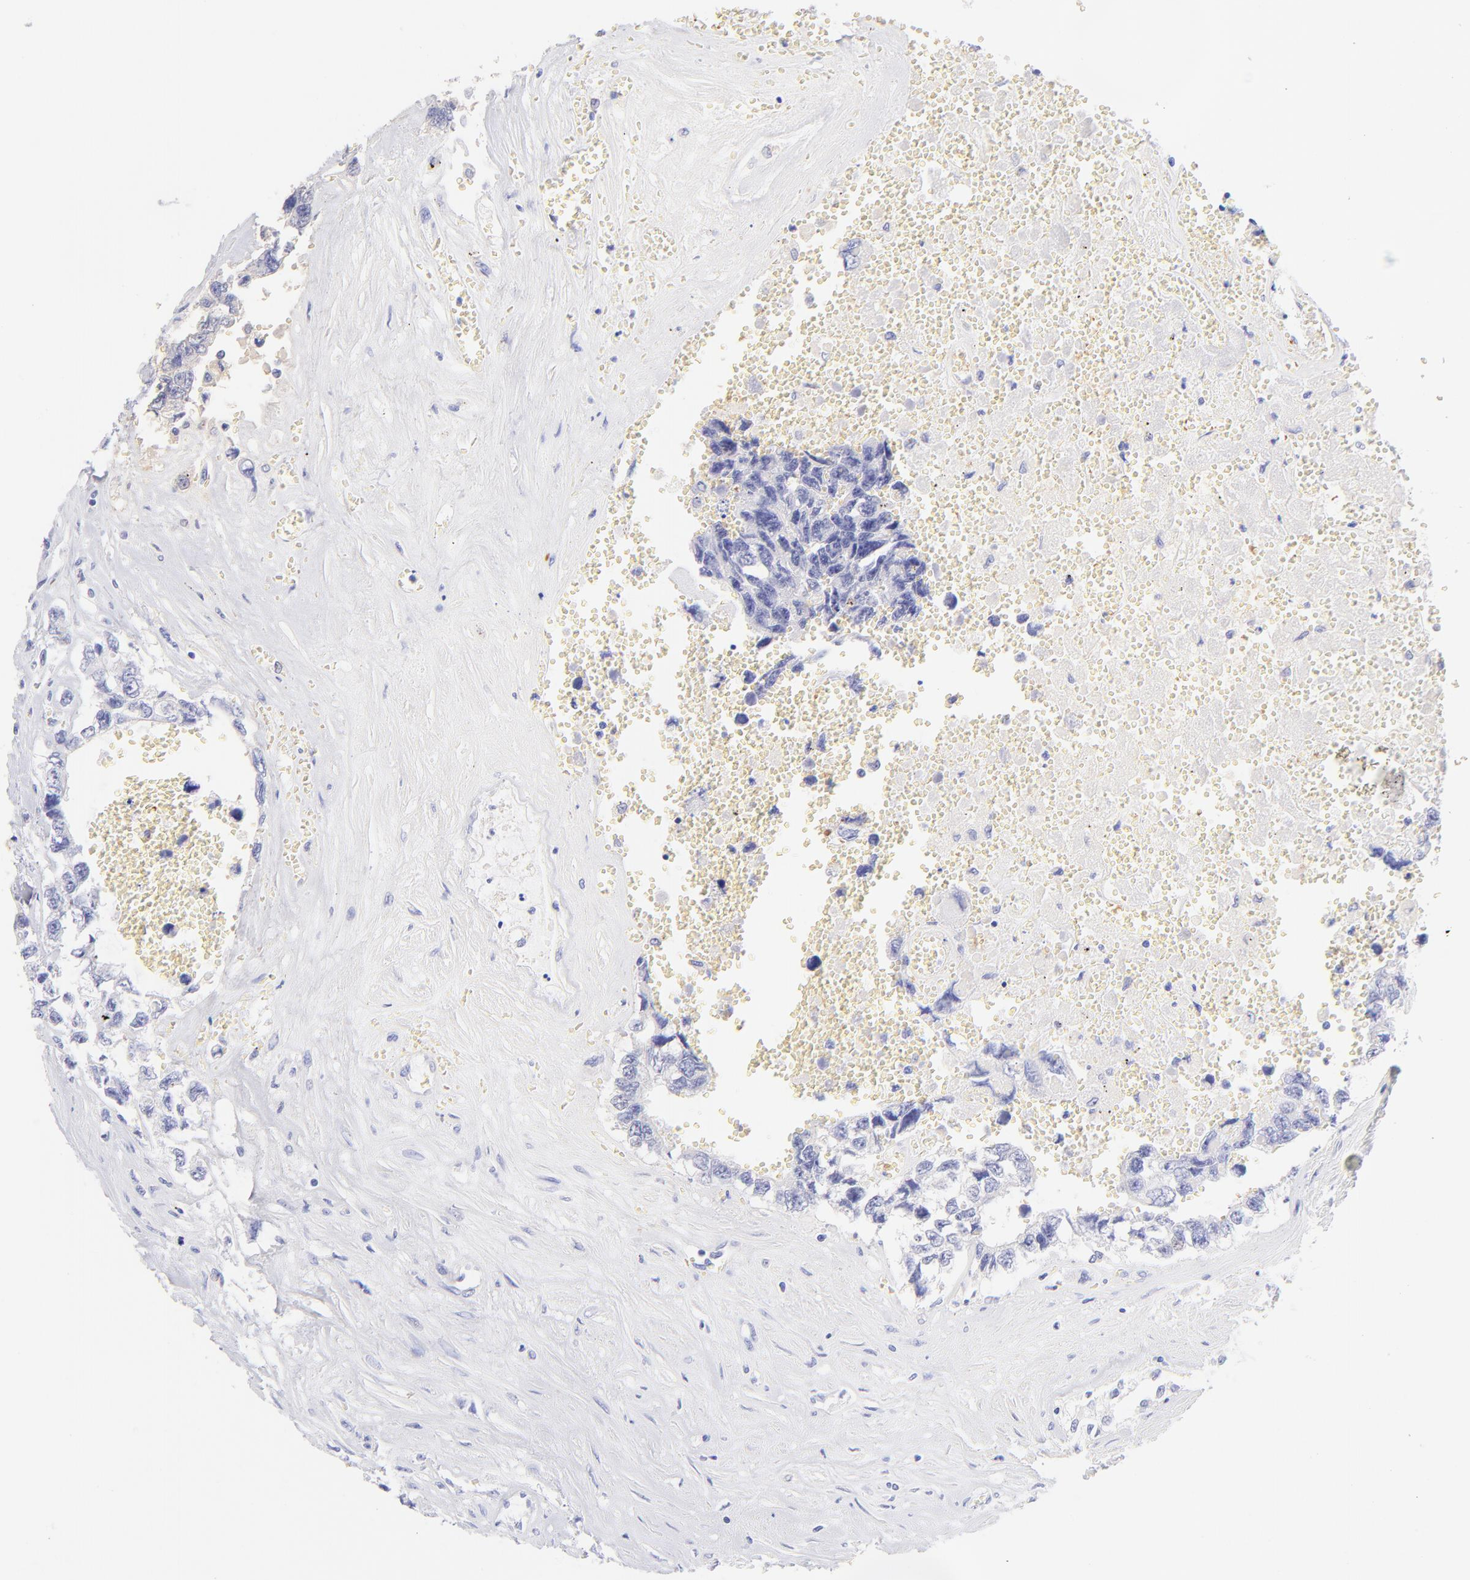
{"staining": {"intensity": "negative", "quantity": "none", "location": "none"}, "tissue": "testis cancer", "cell_type": "Tumor cells", "image_type": "cancer", "snomed": [{"axis": "morphology", "description": "Carcinoma, Embryonal, NOS"}, {"axis": "topography", "description": "Testis"}], "caption": "This is an immunohistochemistry image of human testis cancer. There is no positivity in tumor cells.", "gene": "FRMPD3", "patient": {"sex": "male", "age": 31}}